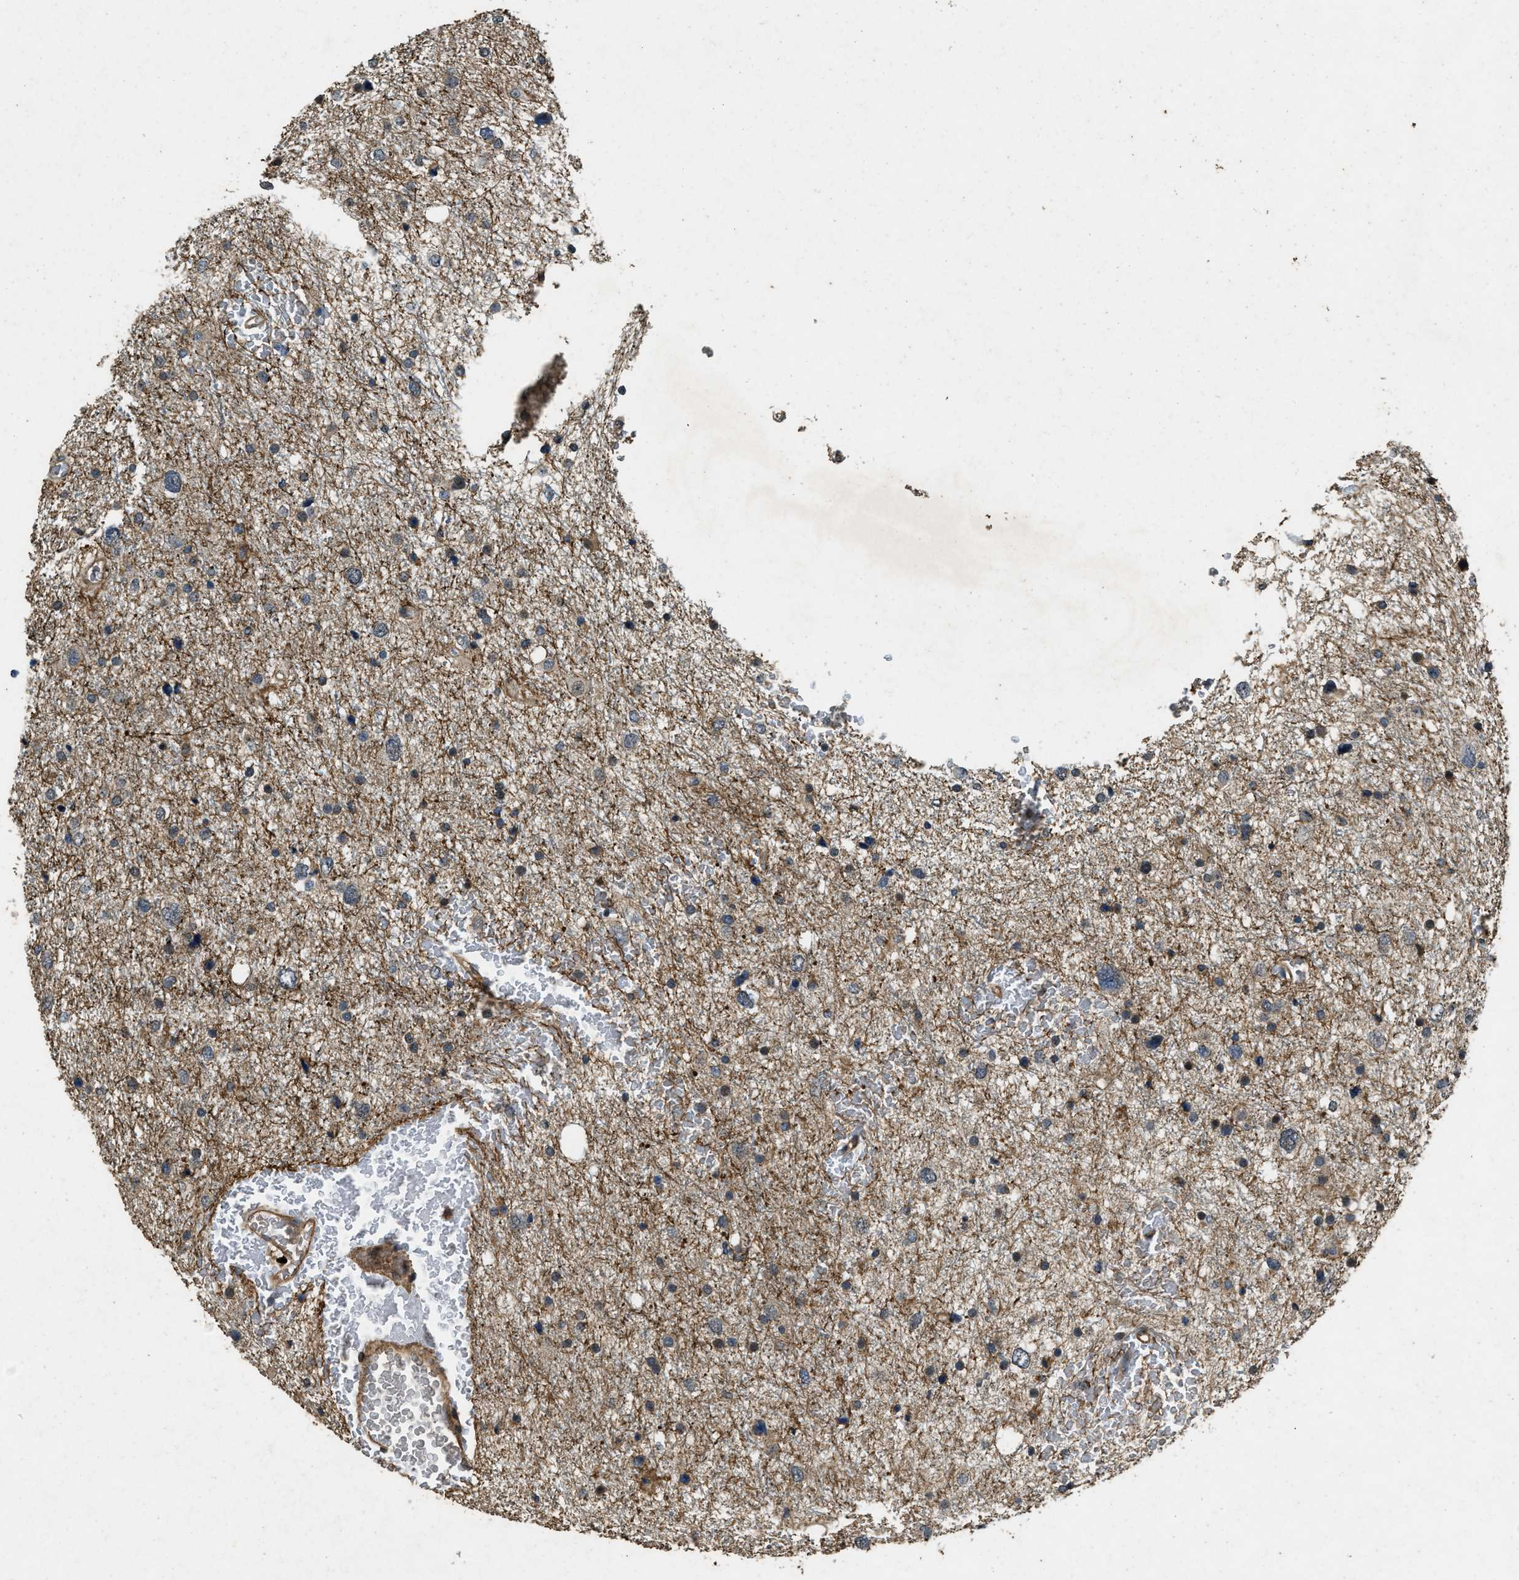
{"staining": {"intensity": "weak", "quantity": "25%-75%", "location": "cytoplasmic/membranous"}, "tissue": "glioma", "cell_type": "Tumor cells", "image_type": "cancer", "snomed": [{"axis": "morphology", "description": "Glioma, malignant, Low grade"}, {"axis": "topography", "description": "Brain"}], "caption": "Protein expression analysis of malignant low-grade glioma shows weak cytoplasmic/membranous positivity in approximately 25%-75% of tumor cells. (IHC, brightfield microscopy, high magnification).", "gene": "ATP8B1", "patient": {"sex": "female", "age": 37}}